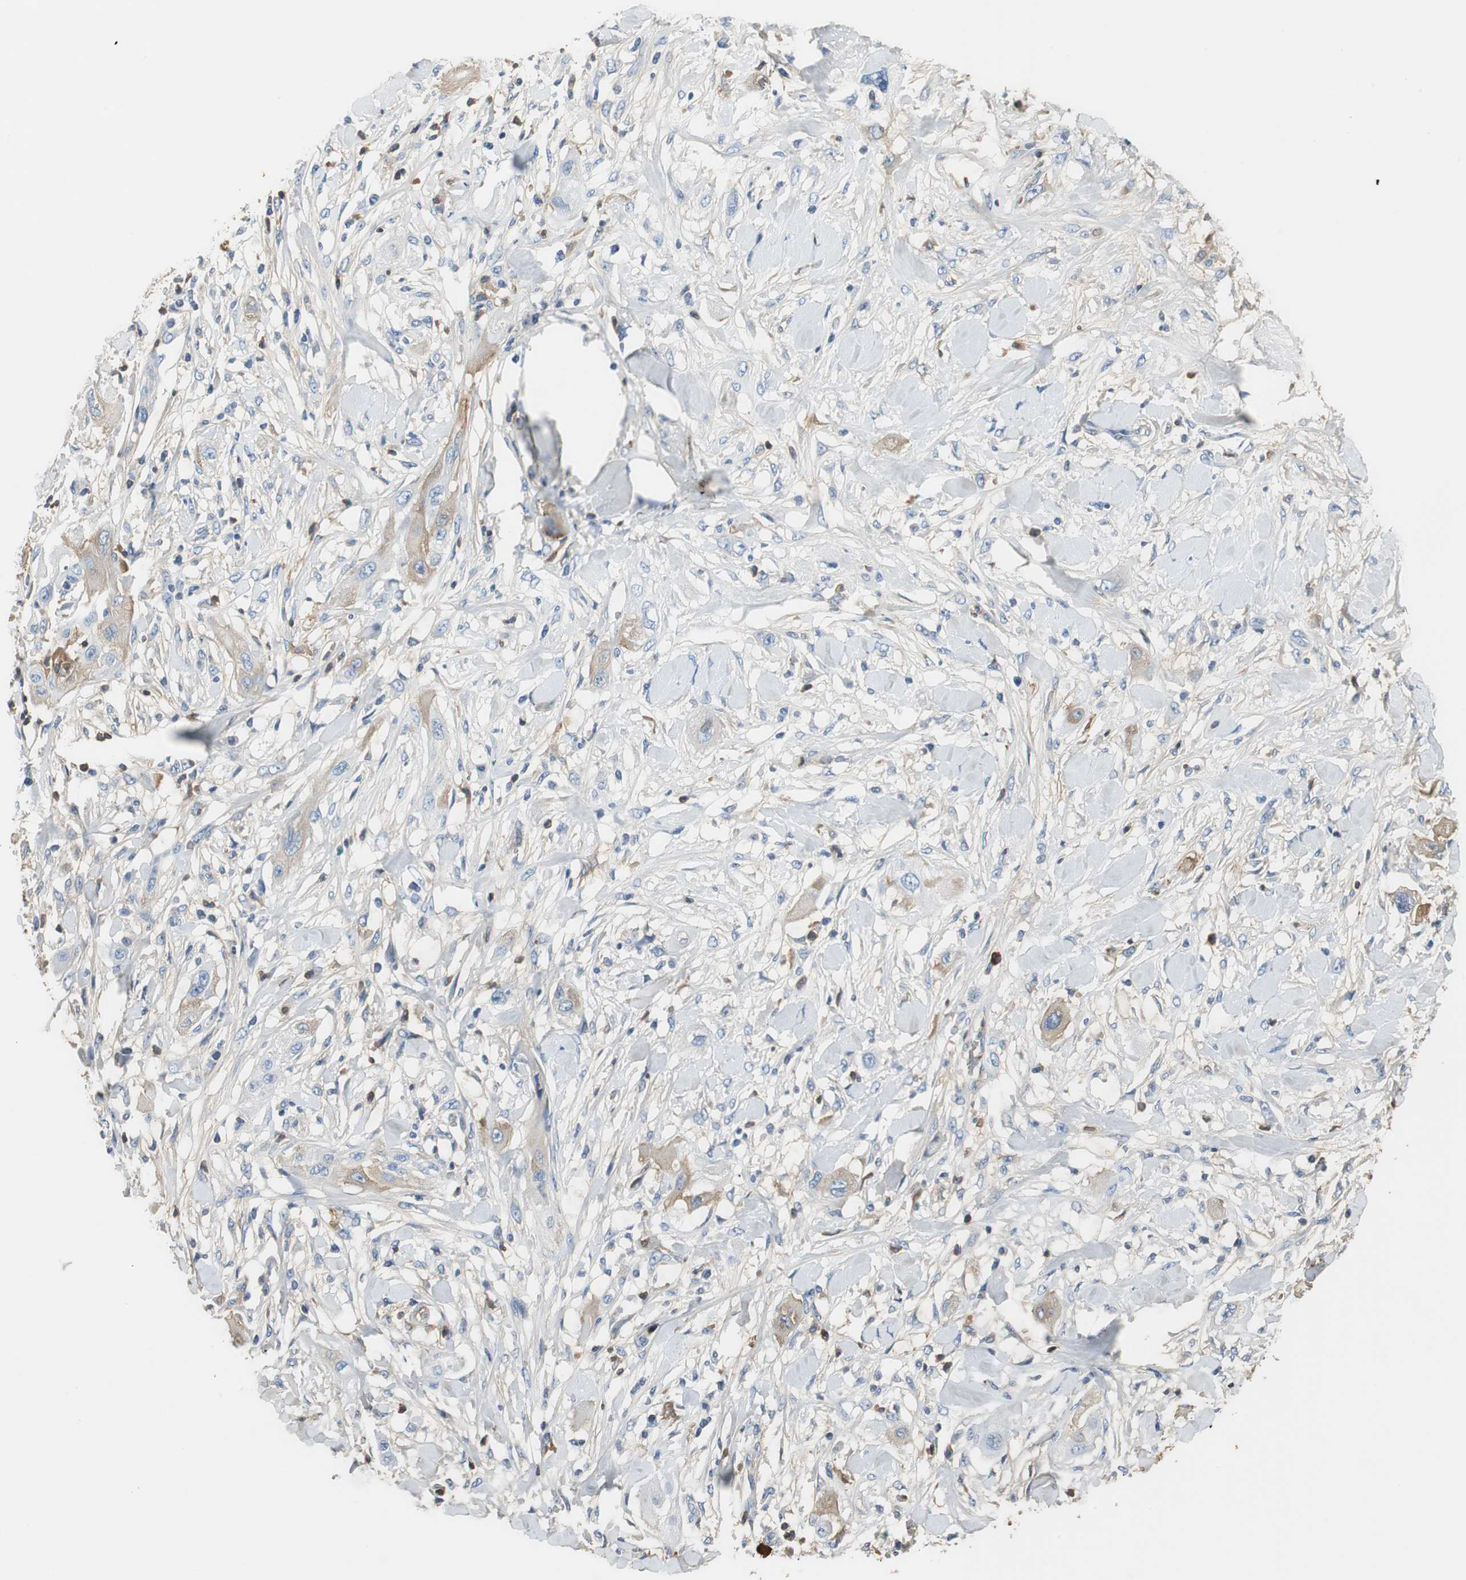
{"staining": {"intensity": "weak", "quantity": "<25%", "location": "cytoplasmic/membranous"}, "tissue": "lung cancer", "cell_type": "Tumor cells", "image_type": "cancer", "snomed": [{"axis": "morphology", "description": "Squamous cell carcinoma, NOS"}, {"axis": "topography", "description": "Lung"}], "caption": "Immunohistochemistry of squamous cell carcinoma (lung) reveals no expression in tumor cells. Nuclei are stained in blue.", "gene": "IGHA1", "patient": {"sex": "female", "age": 47}}